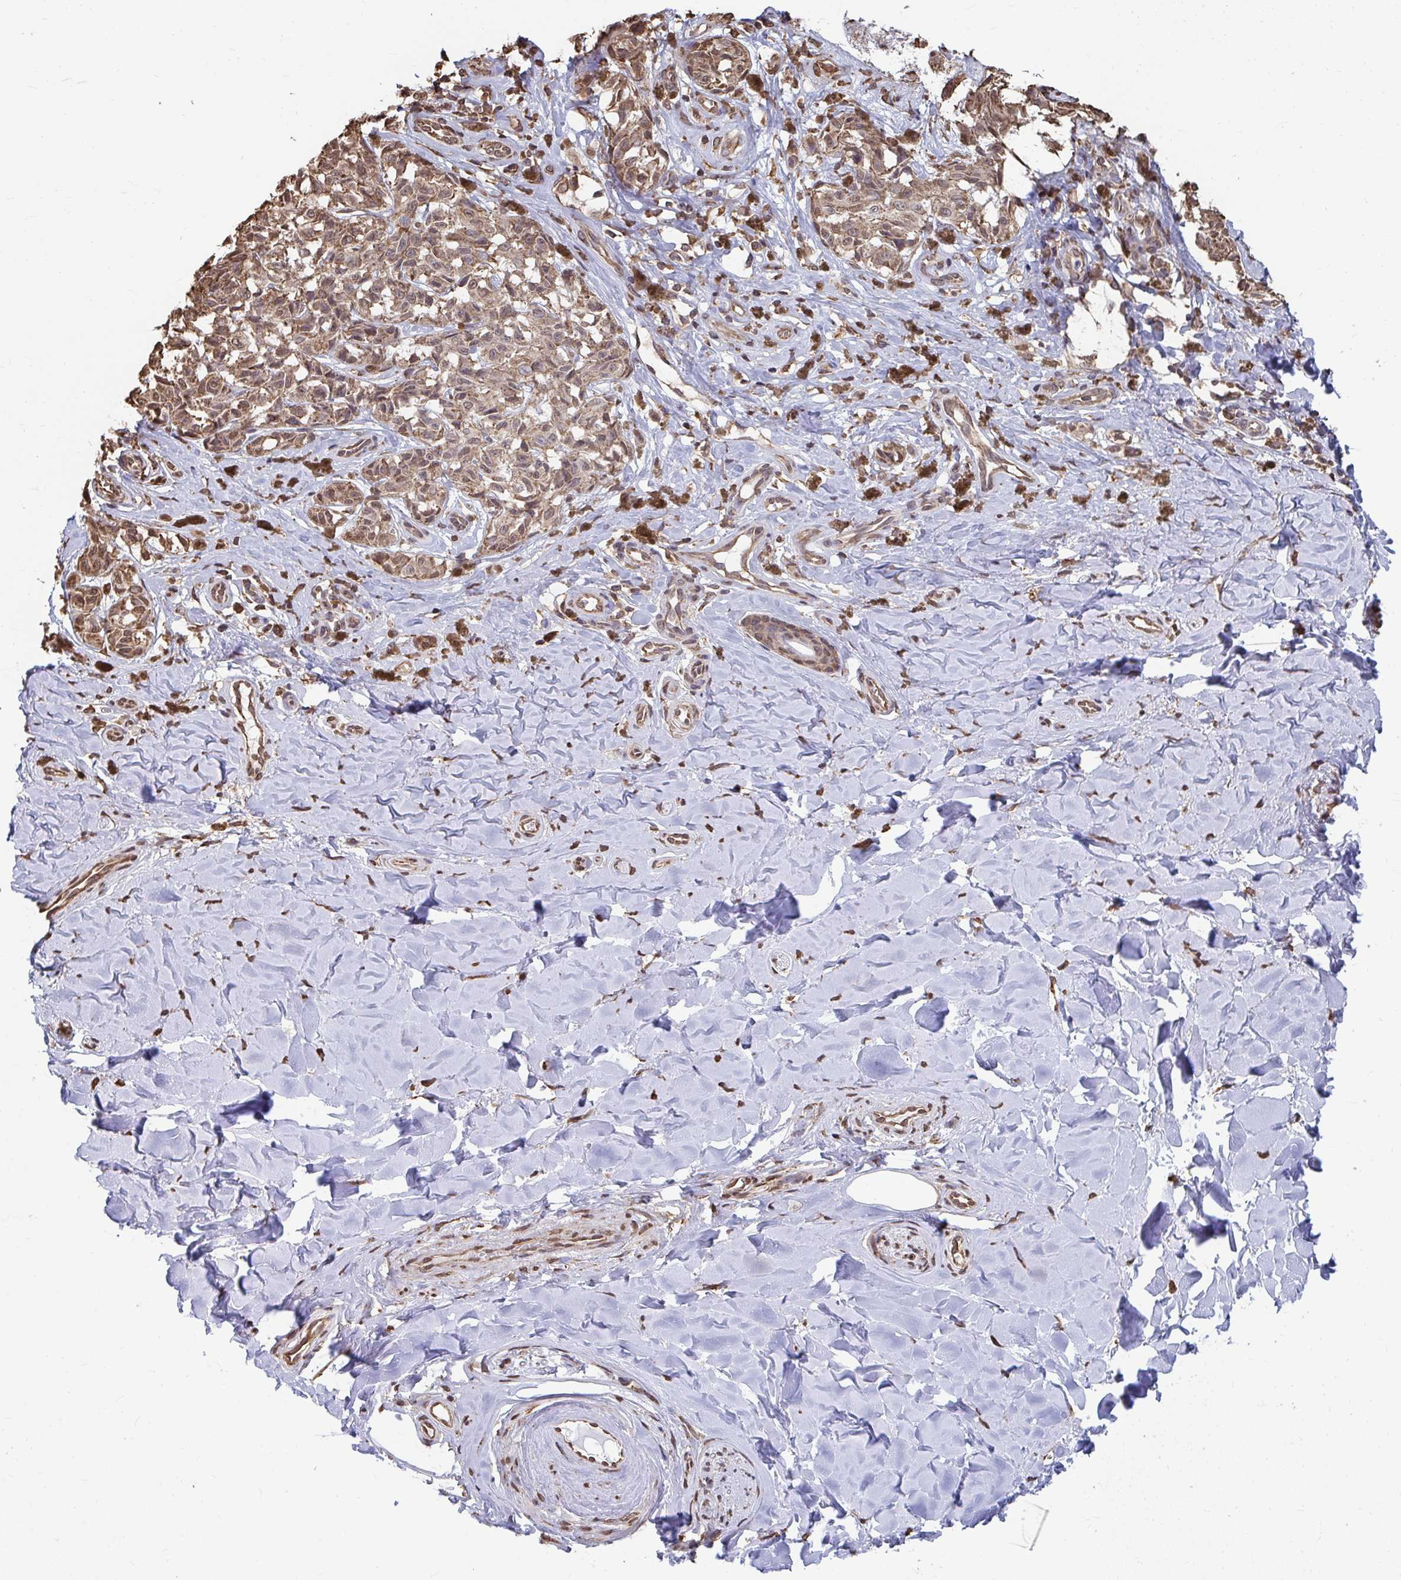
{"staining": {"intensity": "moderate", "quantity": ">75%", "location": "cytoplasmic/membranous,nuclear"}, "tissue": "melanoma", "cell_type": "Tumor cells", "image_type": "cancer", "snomed": [{"axis": "morphology", "description": "Malignant melanoma, NOS"}, {"axis": "topography", "description": "Skin"}], "caption": "Brown immunohistochemical staining in malignant melanoma displays moderate cytoplasmic/membranous and nuclear staining in approximately >75% of tumor cells.", "gene": "SYNCRIP", "patient": {"sex": "female", "age": 65}}